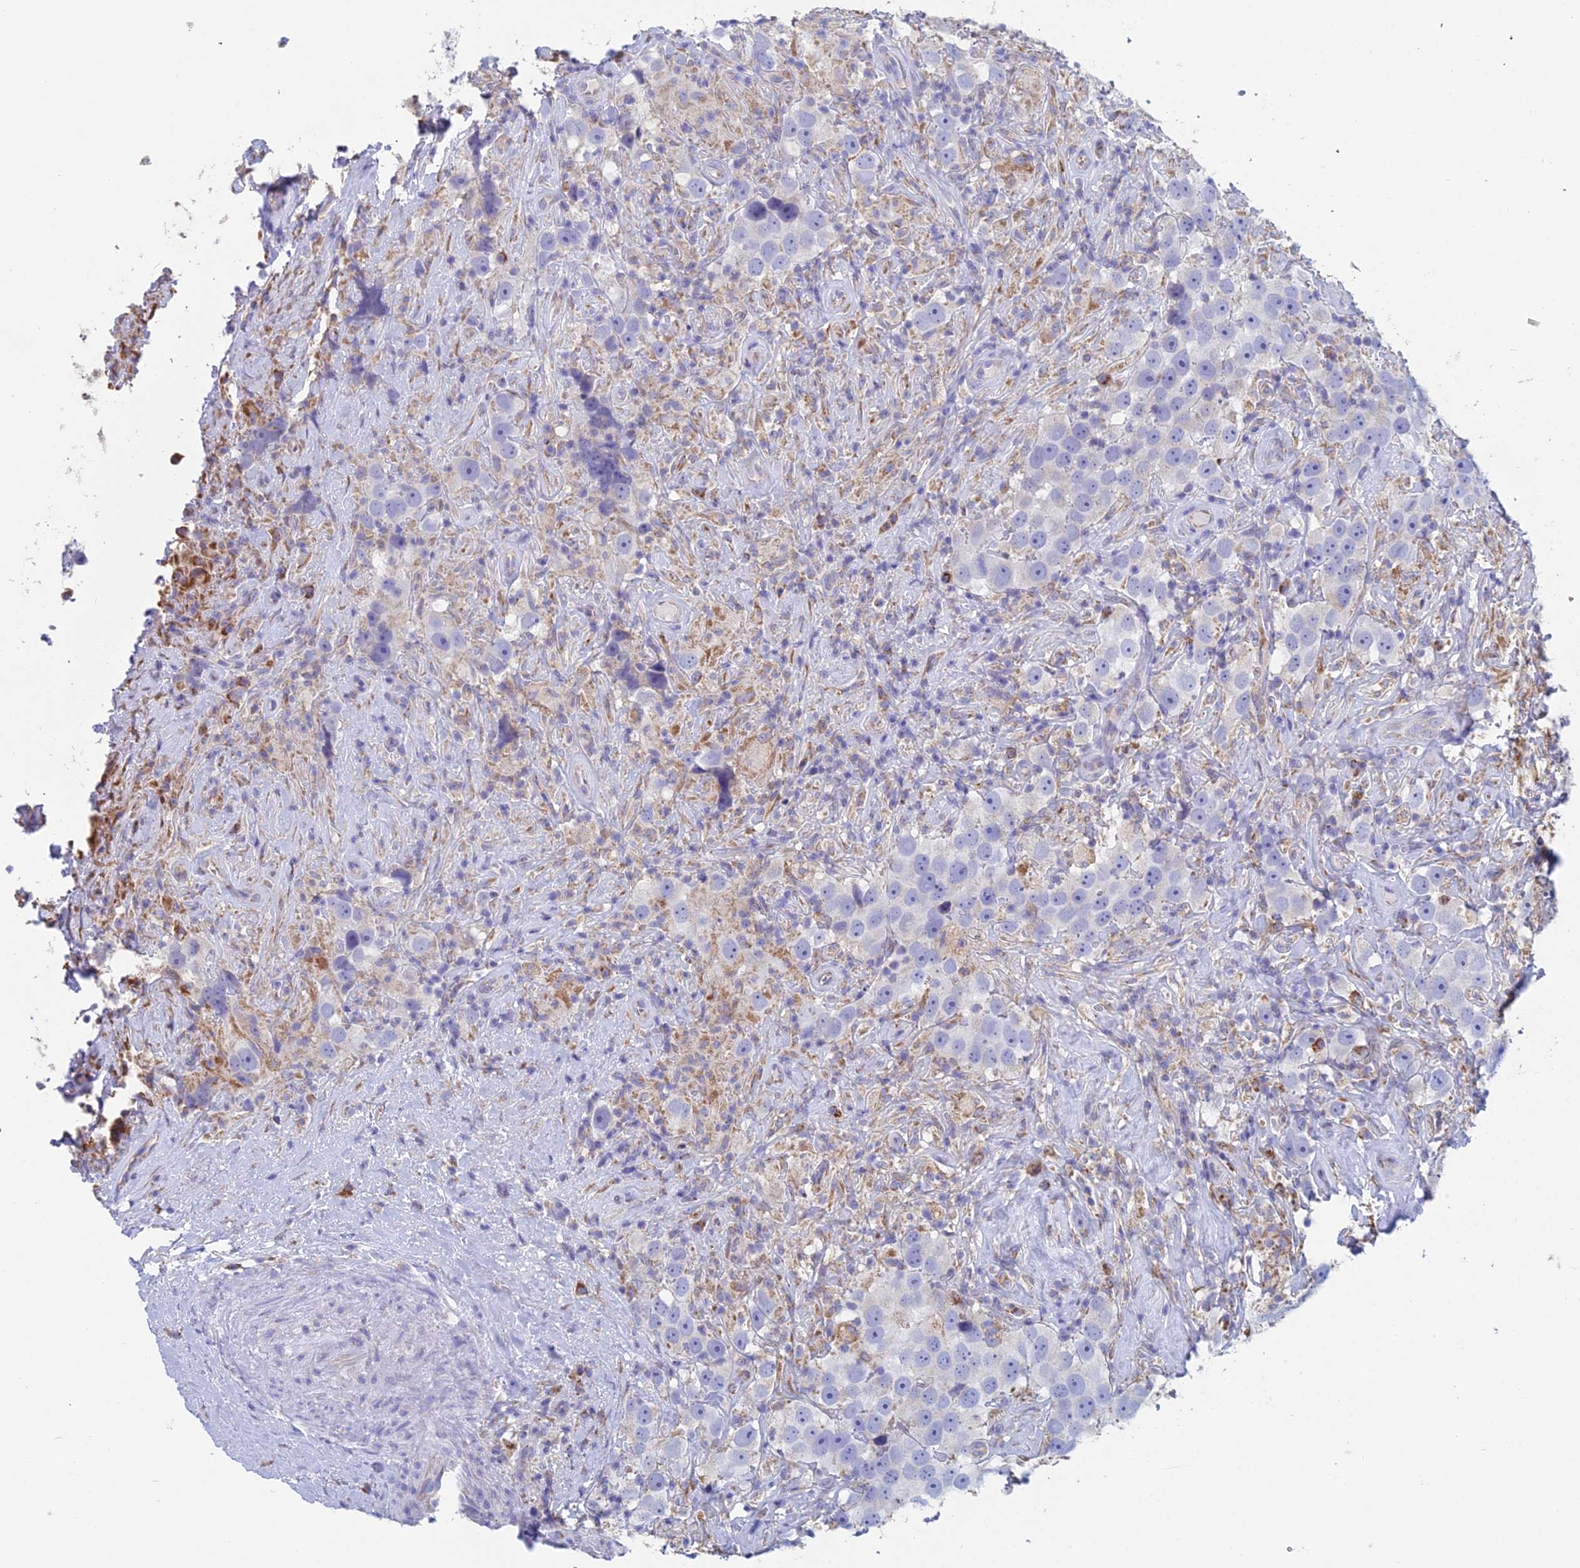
{"staining": {"intensity": "negative", "quantity": "none", "location": "none"}, "tissue": "testis cancer", "cell_type": "Tumor cells", "image_type": "cancer", "snomed": [{"axis": "morphology", "description": "Seminoma, NOS"}, {"axis": "topography", "description": "Testis"}], "caption": "High magnification brightfield microscopy of seminoma (testis) stained with DAB (brown) and counterstained with hematoxylin (blue): tumor cells show no significant expression. (IHC, brightfield microscopy, high magnification).", "gene": "CRACR2B", "patient": {"sex": "male", "age": 49}}